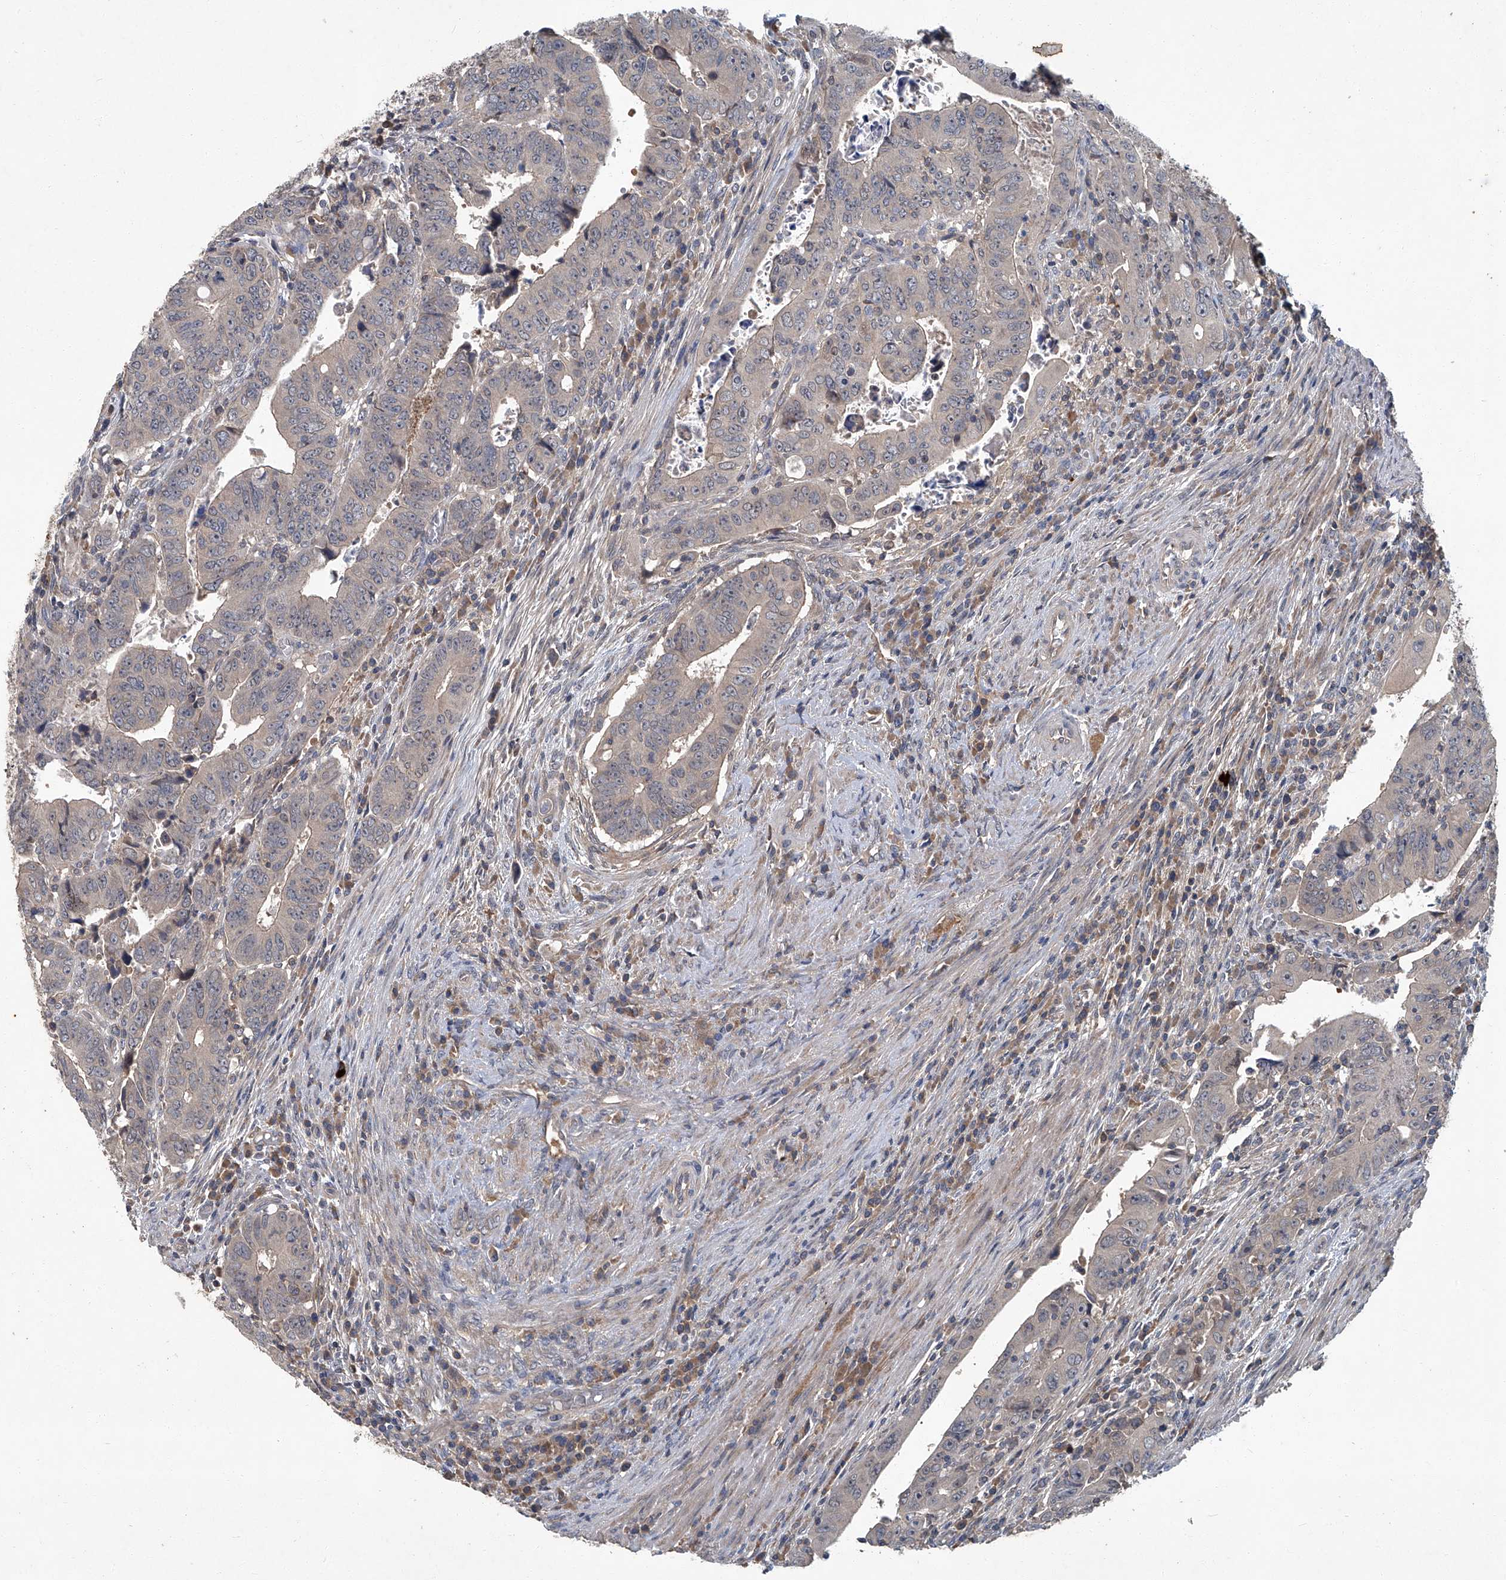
{"staining": {"intensity": "weak", "quantity": "<25%", "location": "cytoplasmic/membranous"}, "tissue": "colorectal cancer", "cell_type": "Tumor cells", "image_type": "cancer", "snomed": [{"axis": "morphology", "description": "Normal tissue, NOS"}, {"axis": "morphology", "description": "Adenocarcinoma, NOS"}, {"axis": "topography", "description": "Rectum"}], "caption": "Protein analysis of colorectal adenocarcinoma reveals no significant expression in tumor cells.", "gene": "ANKRD34A", "patient": {"sex": "female", "age": 65}}